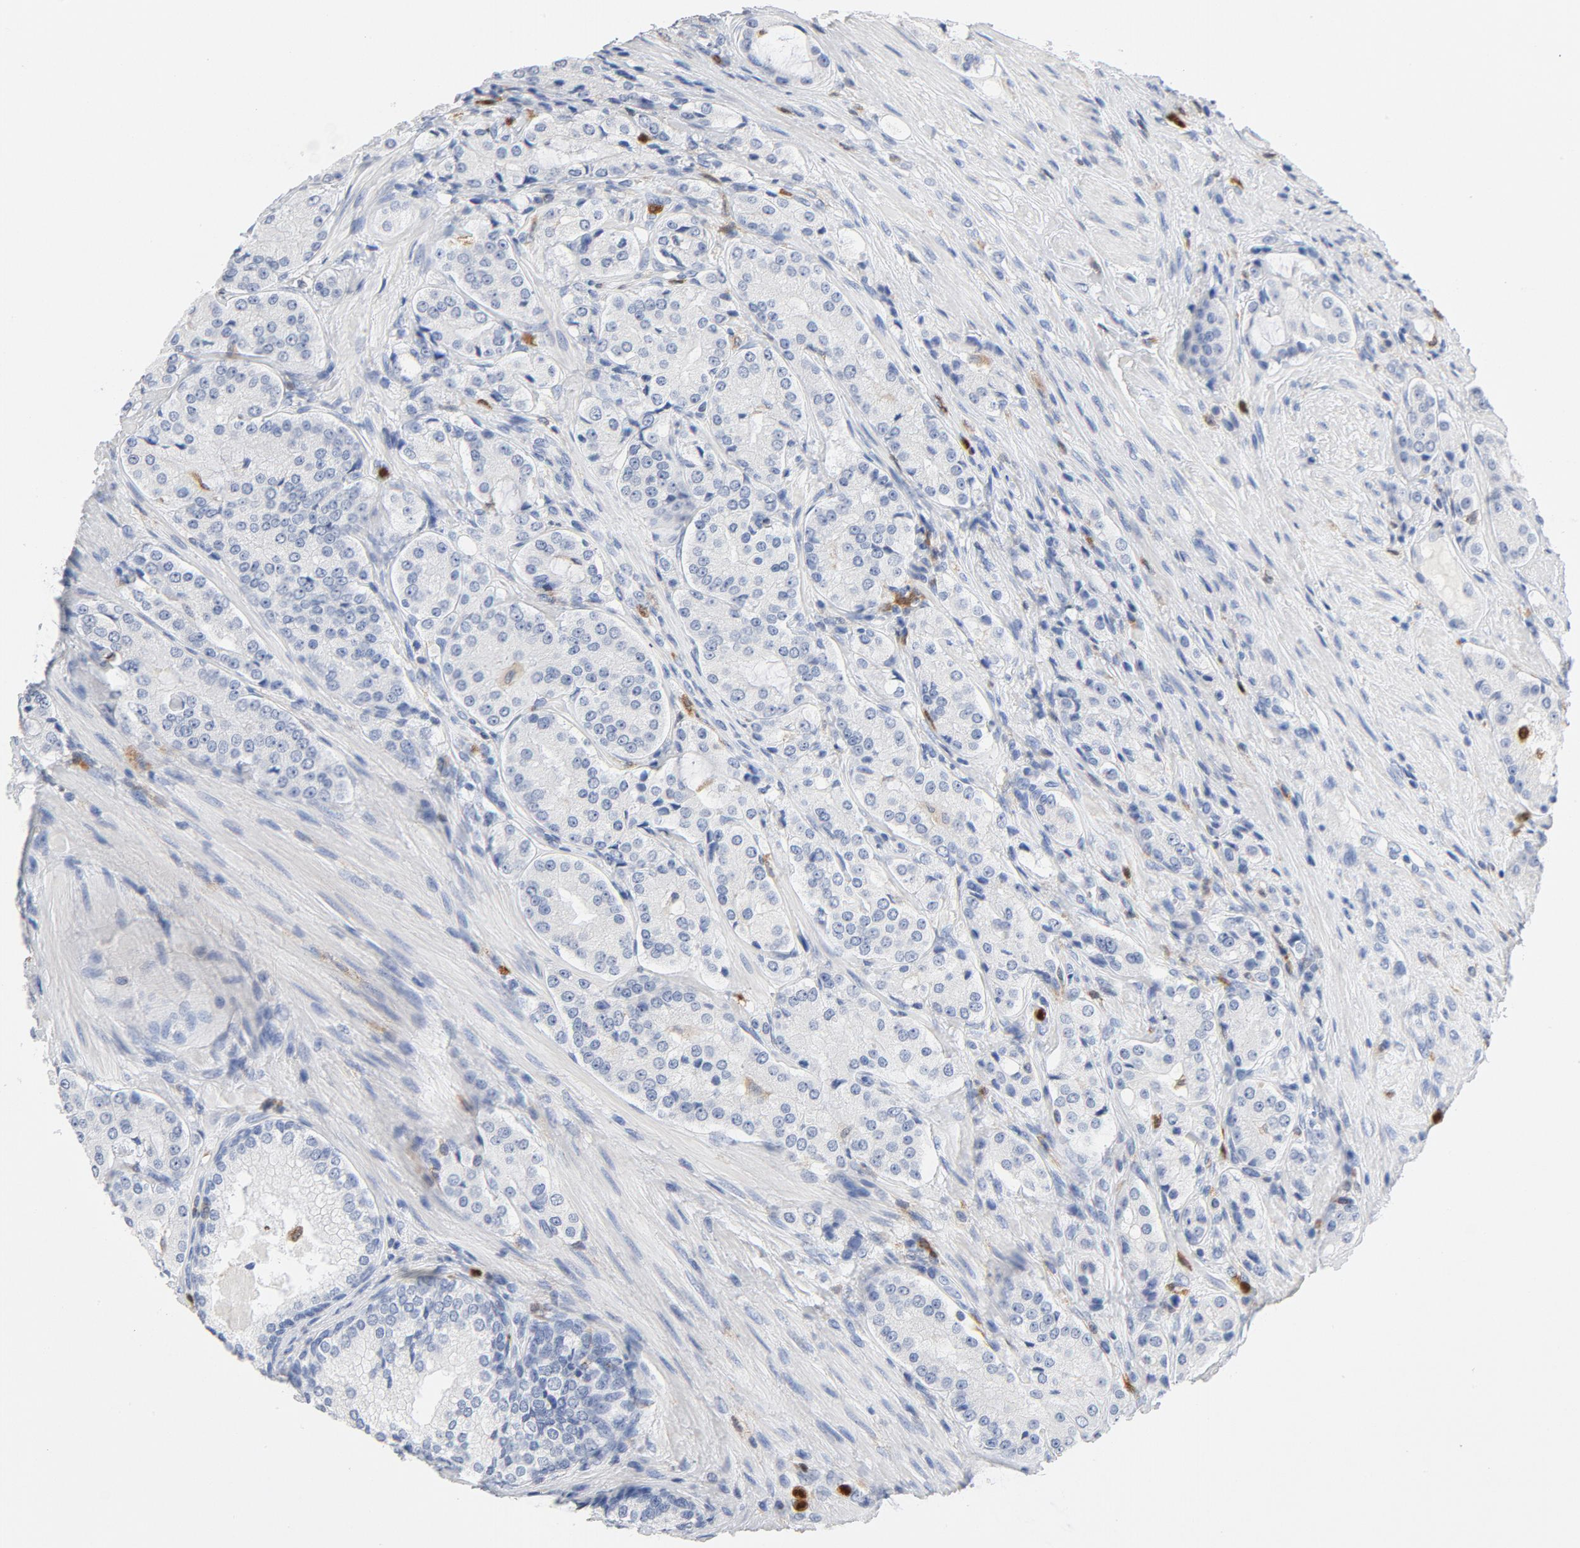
{"staining": {"intensity": "negative", "quantity": "none", "location": "none"}, "tissue": "prostate cancer", "cell_type": "Tumor cells", "image_type": "cancer", "snomed": [{"axis": "morphology", "description": "Adenocarcinoma, High grade"}, {"axis": "topography", "description": "Prostate"}], "caption": "This is an immunohistochemistry (IHC) micrograph of prostate cancer (adenocarcinoma (high-grade)). There is no expression in tumor cells.", "gene": "NCF1", "patient": {"sex": "male", "age": 72}}